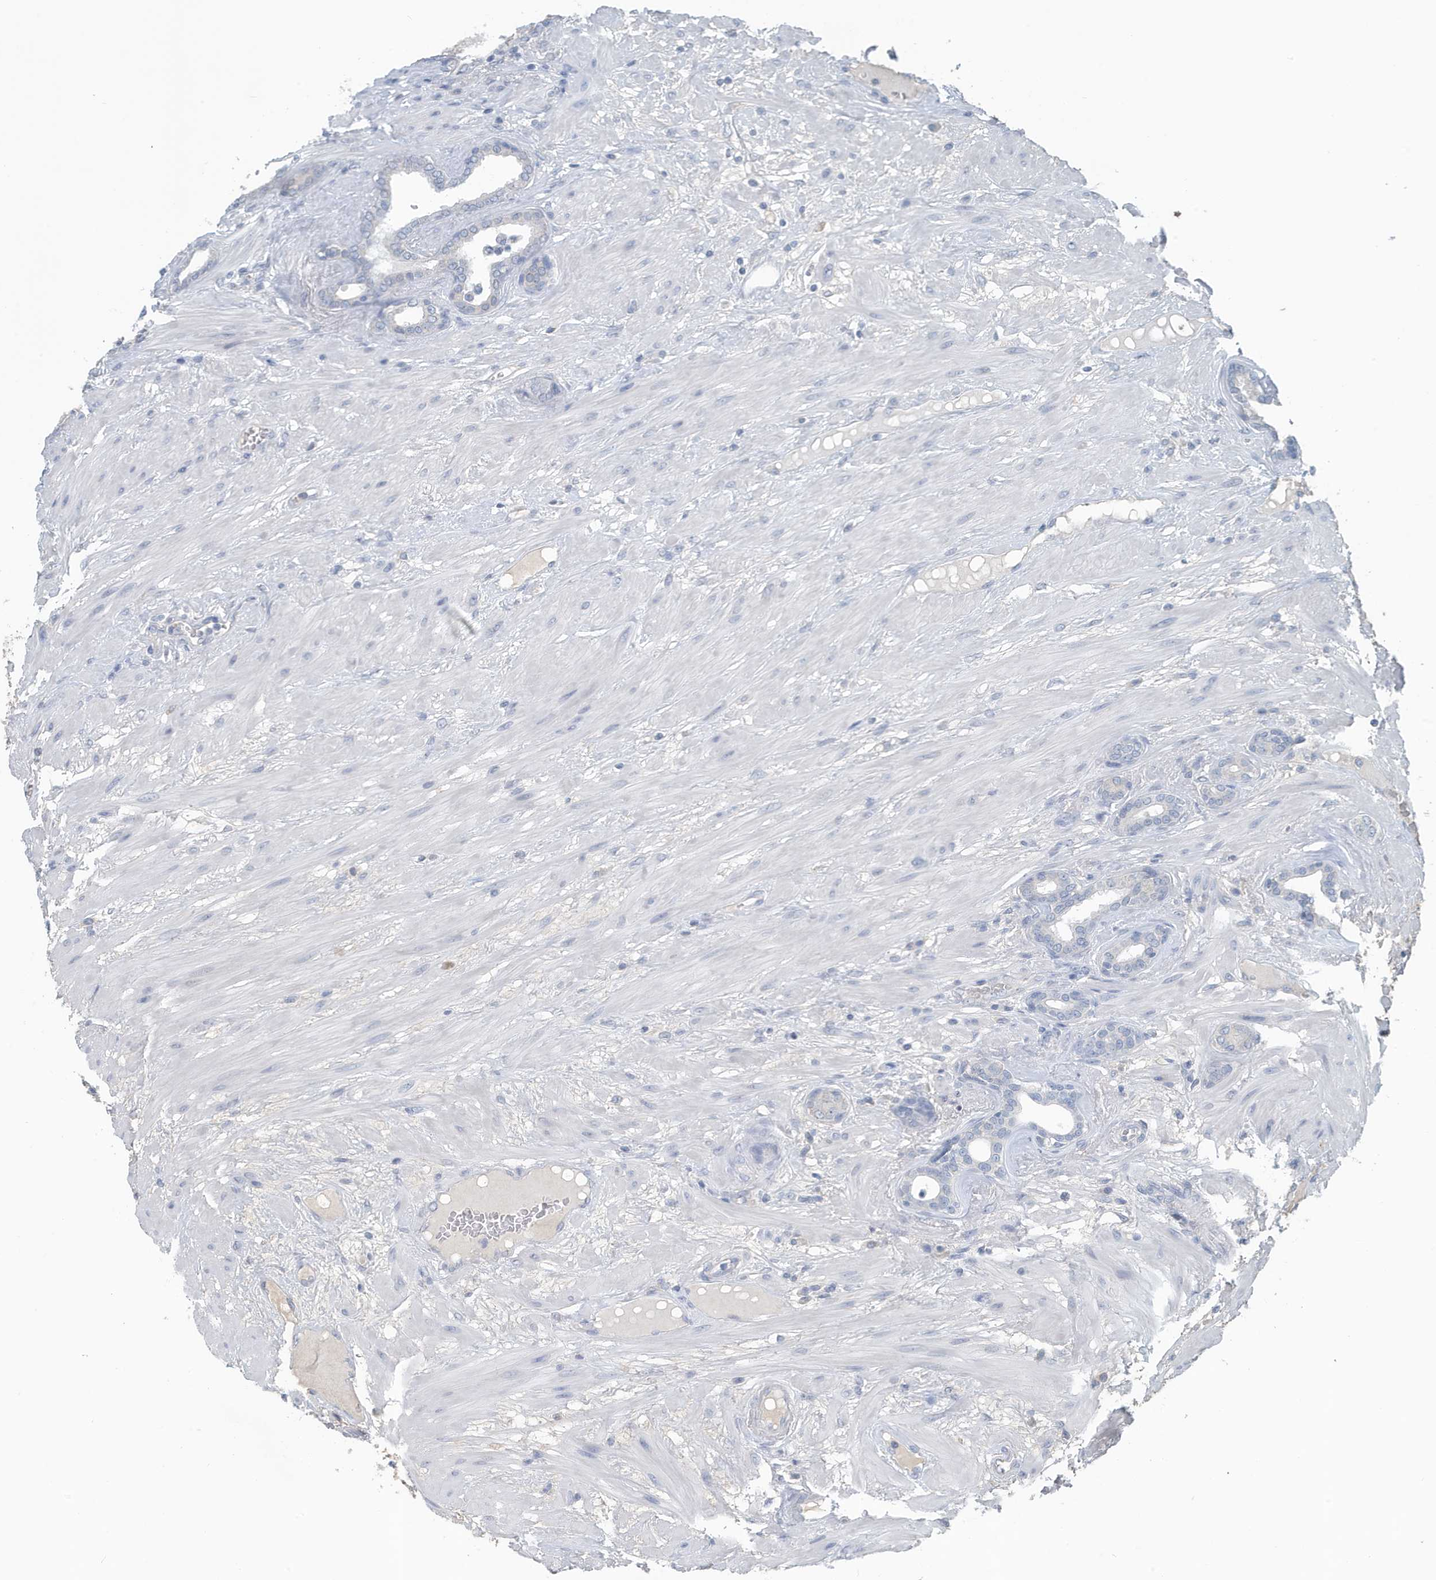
{"staining": {"intensity": "negative", "quantity": "none", "location": "none"}, "tissue": "prostate cancer", "cell_type": "Tumor cells", "image_type": "cancer", "snomed": [{"axis": "morphology", "description": "Adenocarcinoma, Low grade"}, {"axis": "topography", "description": "Prostate"}], "caption": "IHC image of prostate cancer stained for a protein (brown), which shows no positivity in tumor cells. The staining is performed using DAB brown chromogen with nuclei counter-stained in using hematoxylin.", "gene": "UGT2B4", "patient": {"sex": "male", "age": 60}}